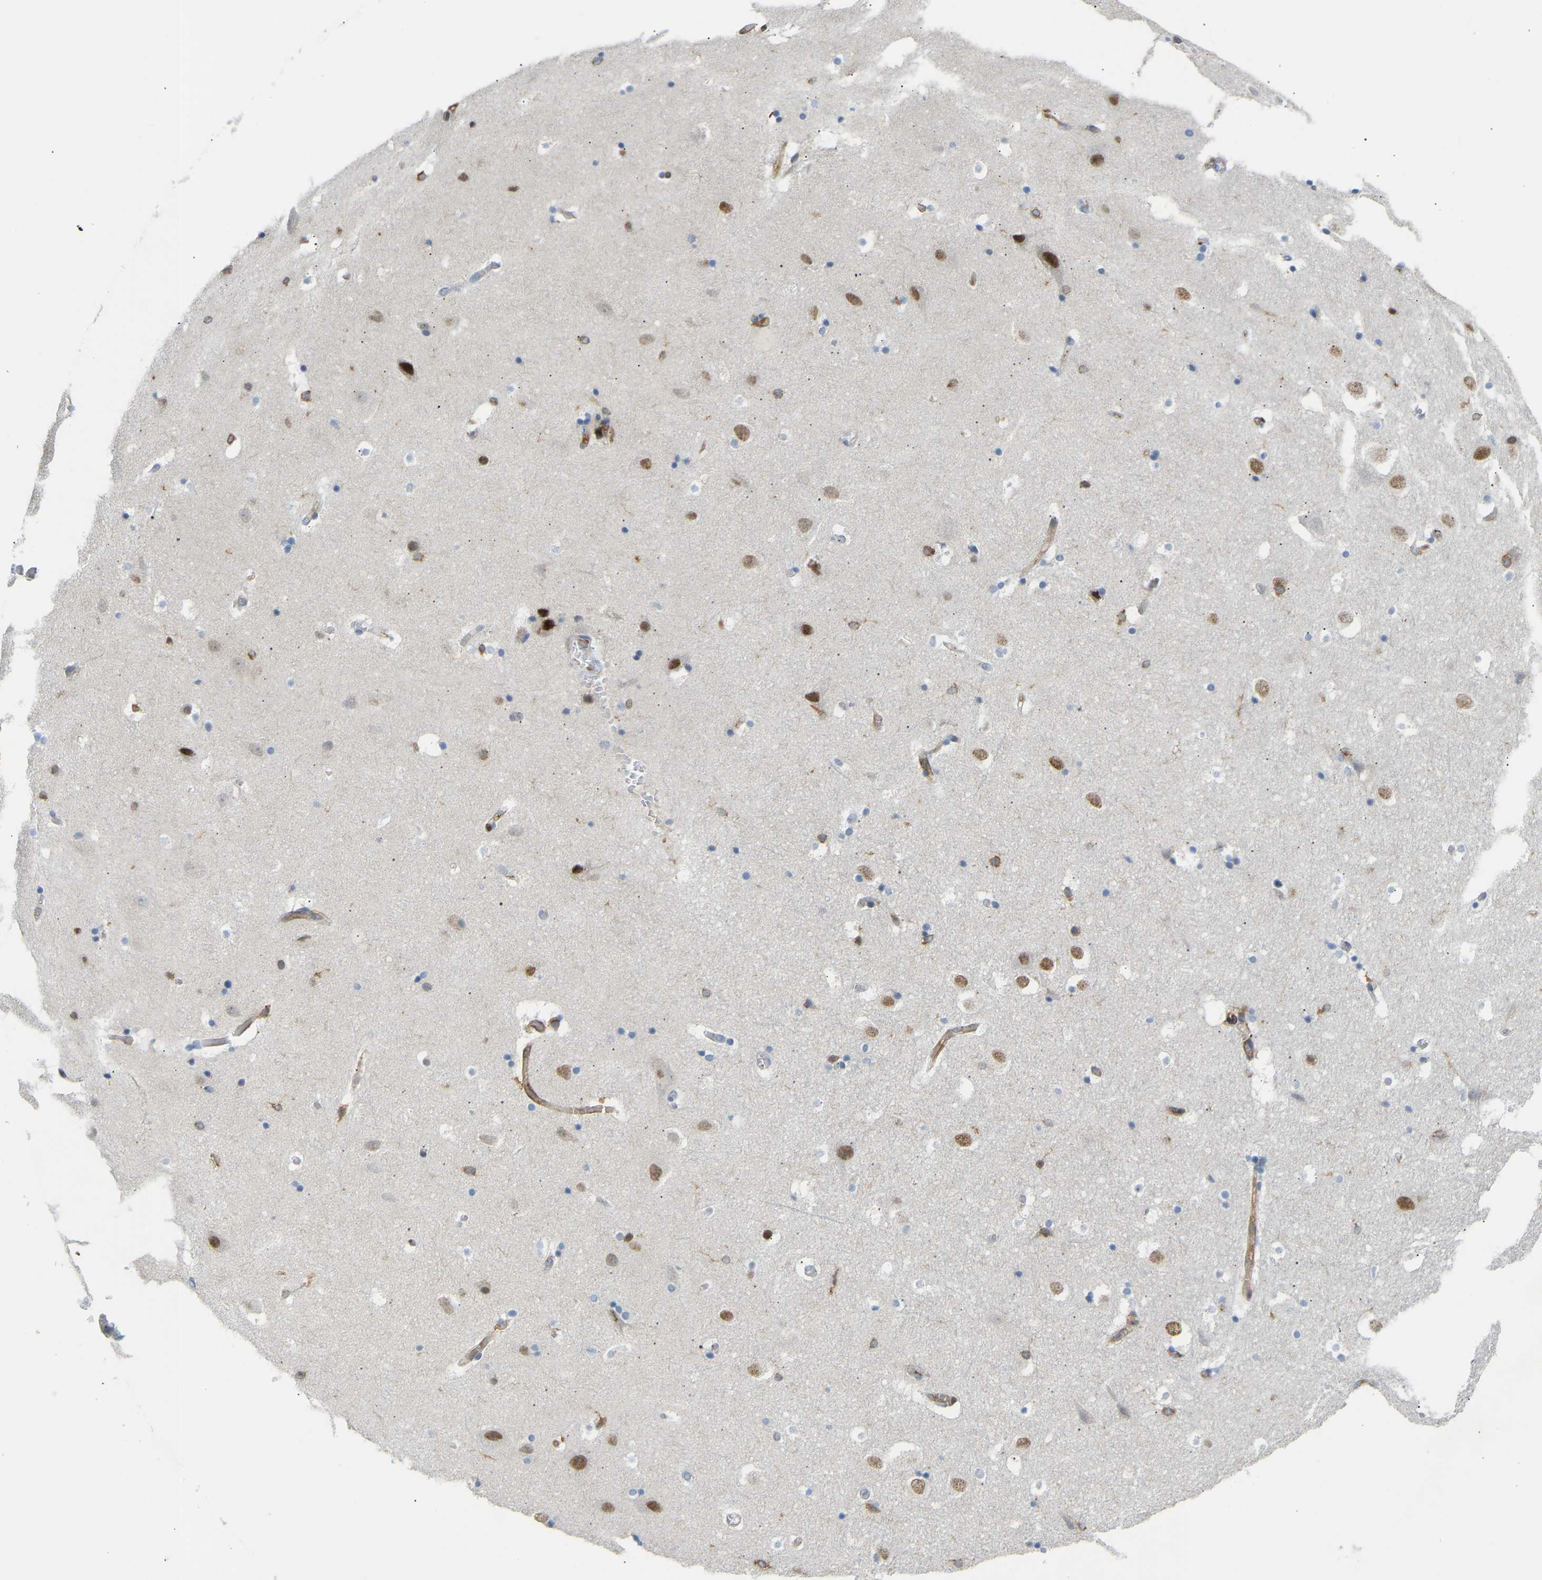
{"staining": {"intensity": "negative", "quantity": "none", "location": "none"}, "tissue": "hippocampus", "cell_type": "Glial cells", "image_type": "normal", "snomed": [{"axis": "morphology", "description": "Normal tissue, NOS"}, {"axis": "topography", "description": "Hippocampus"}], "caption": "An IHC photomicrograph of benign hippocampus is shown. There is no staining in glial cells of hippocampus.", "gene": "PLCG2", "patient": {"sex": "male", "age": 45}}